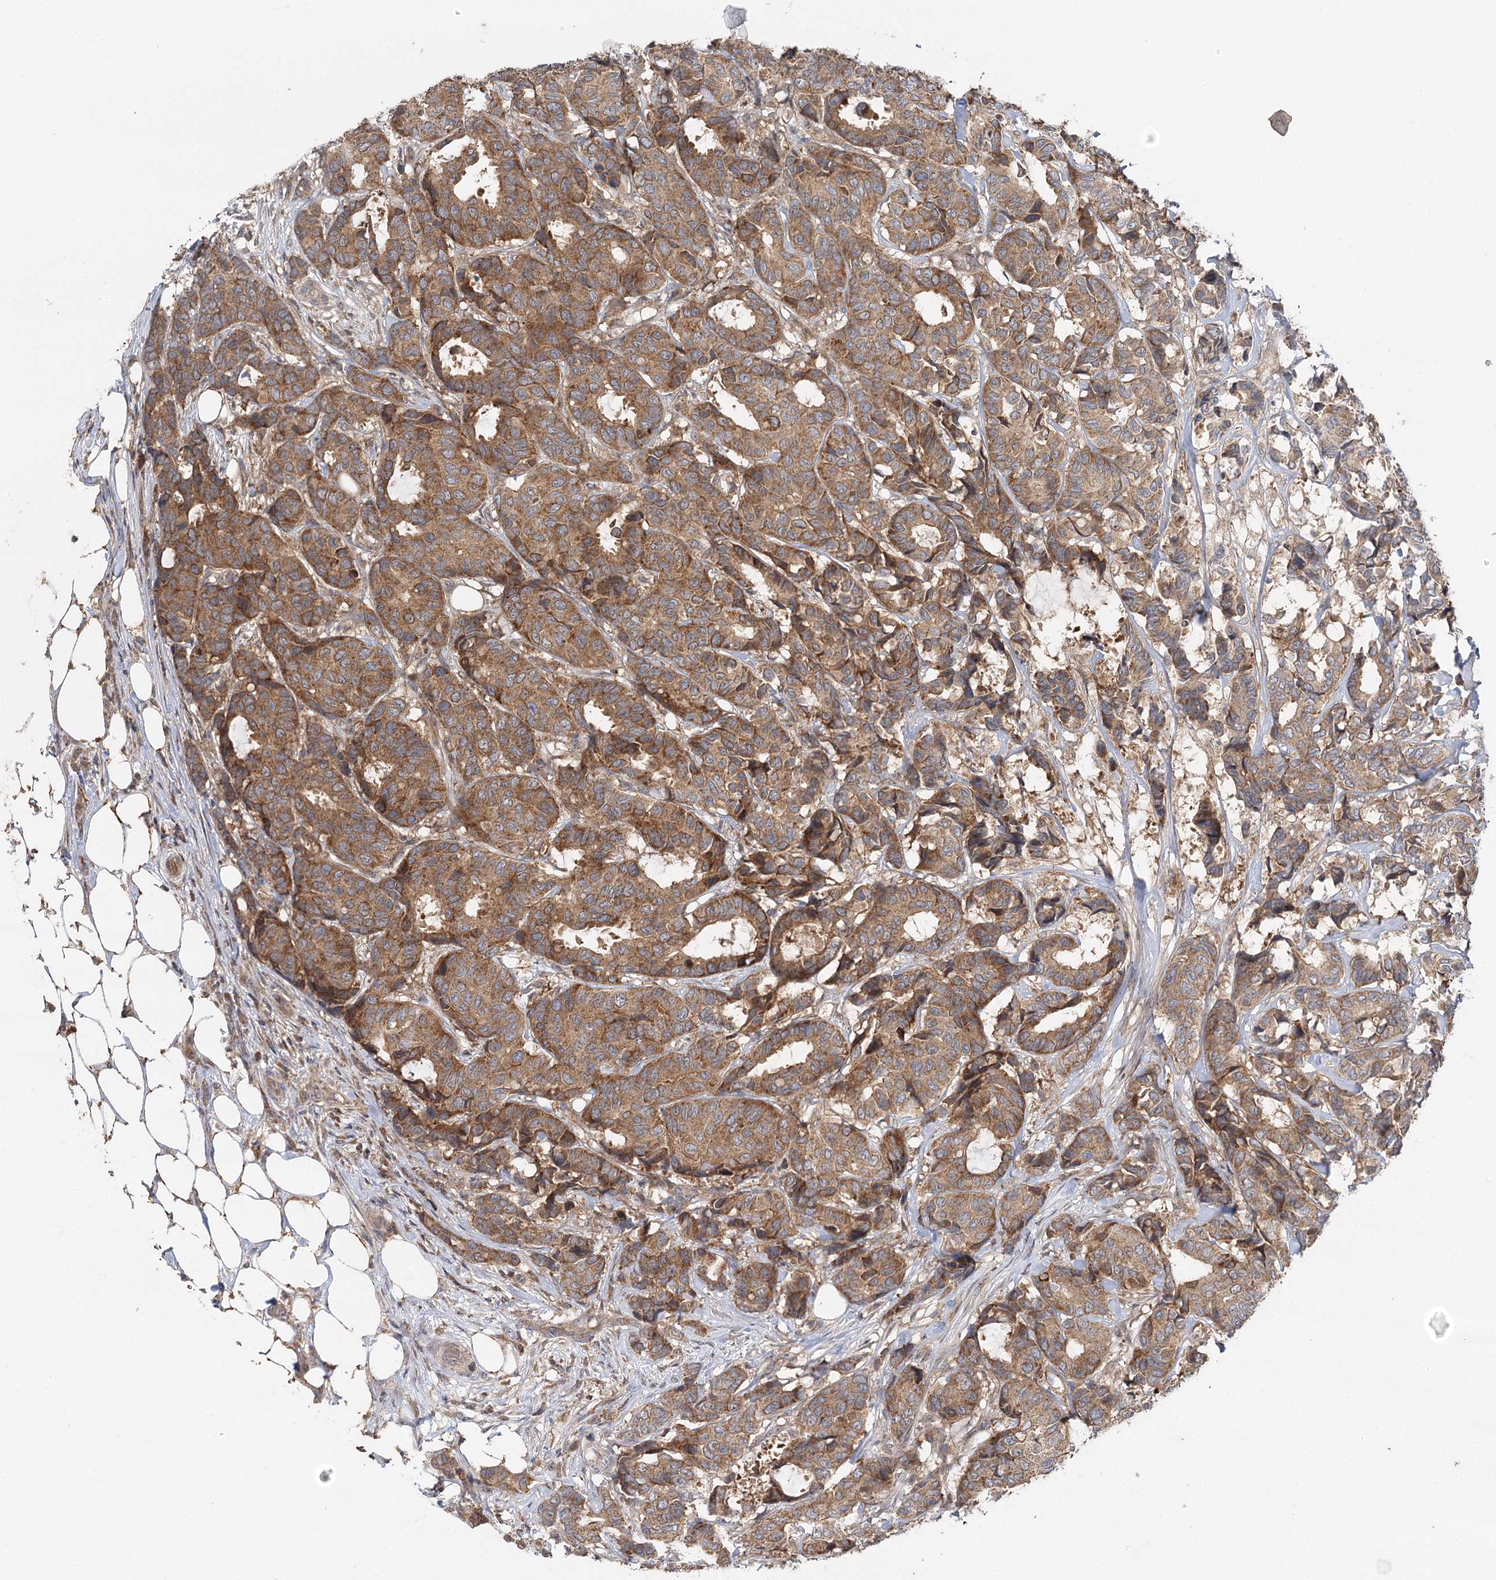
{"staining": {"intensity": "moderate", "quantity": ">75%", "location": "cytoplasmic/membranous"}, "tissue": "breast cancer", "cell_type": "Tumor cells", "image_type": "cancer", "snomed": [{"axis": "morphology", "description": "Duct carcinoma"}, {"axis": "topography", "description": "Breast"}], "caption": "Immunohistochemical staining of breast infiltrating ductal carcinoma shows medium levels of moderate cytoplasmic/membranous positivity in about >75% of tumor cells.", "gene": "RAPGEF6", "patient": {"sex": "female", "age": 87}}